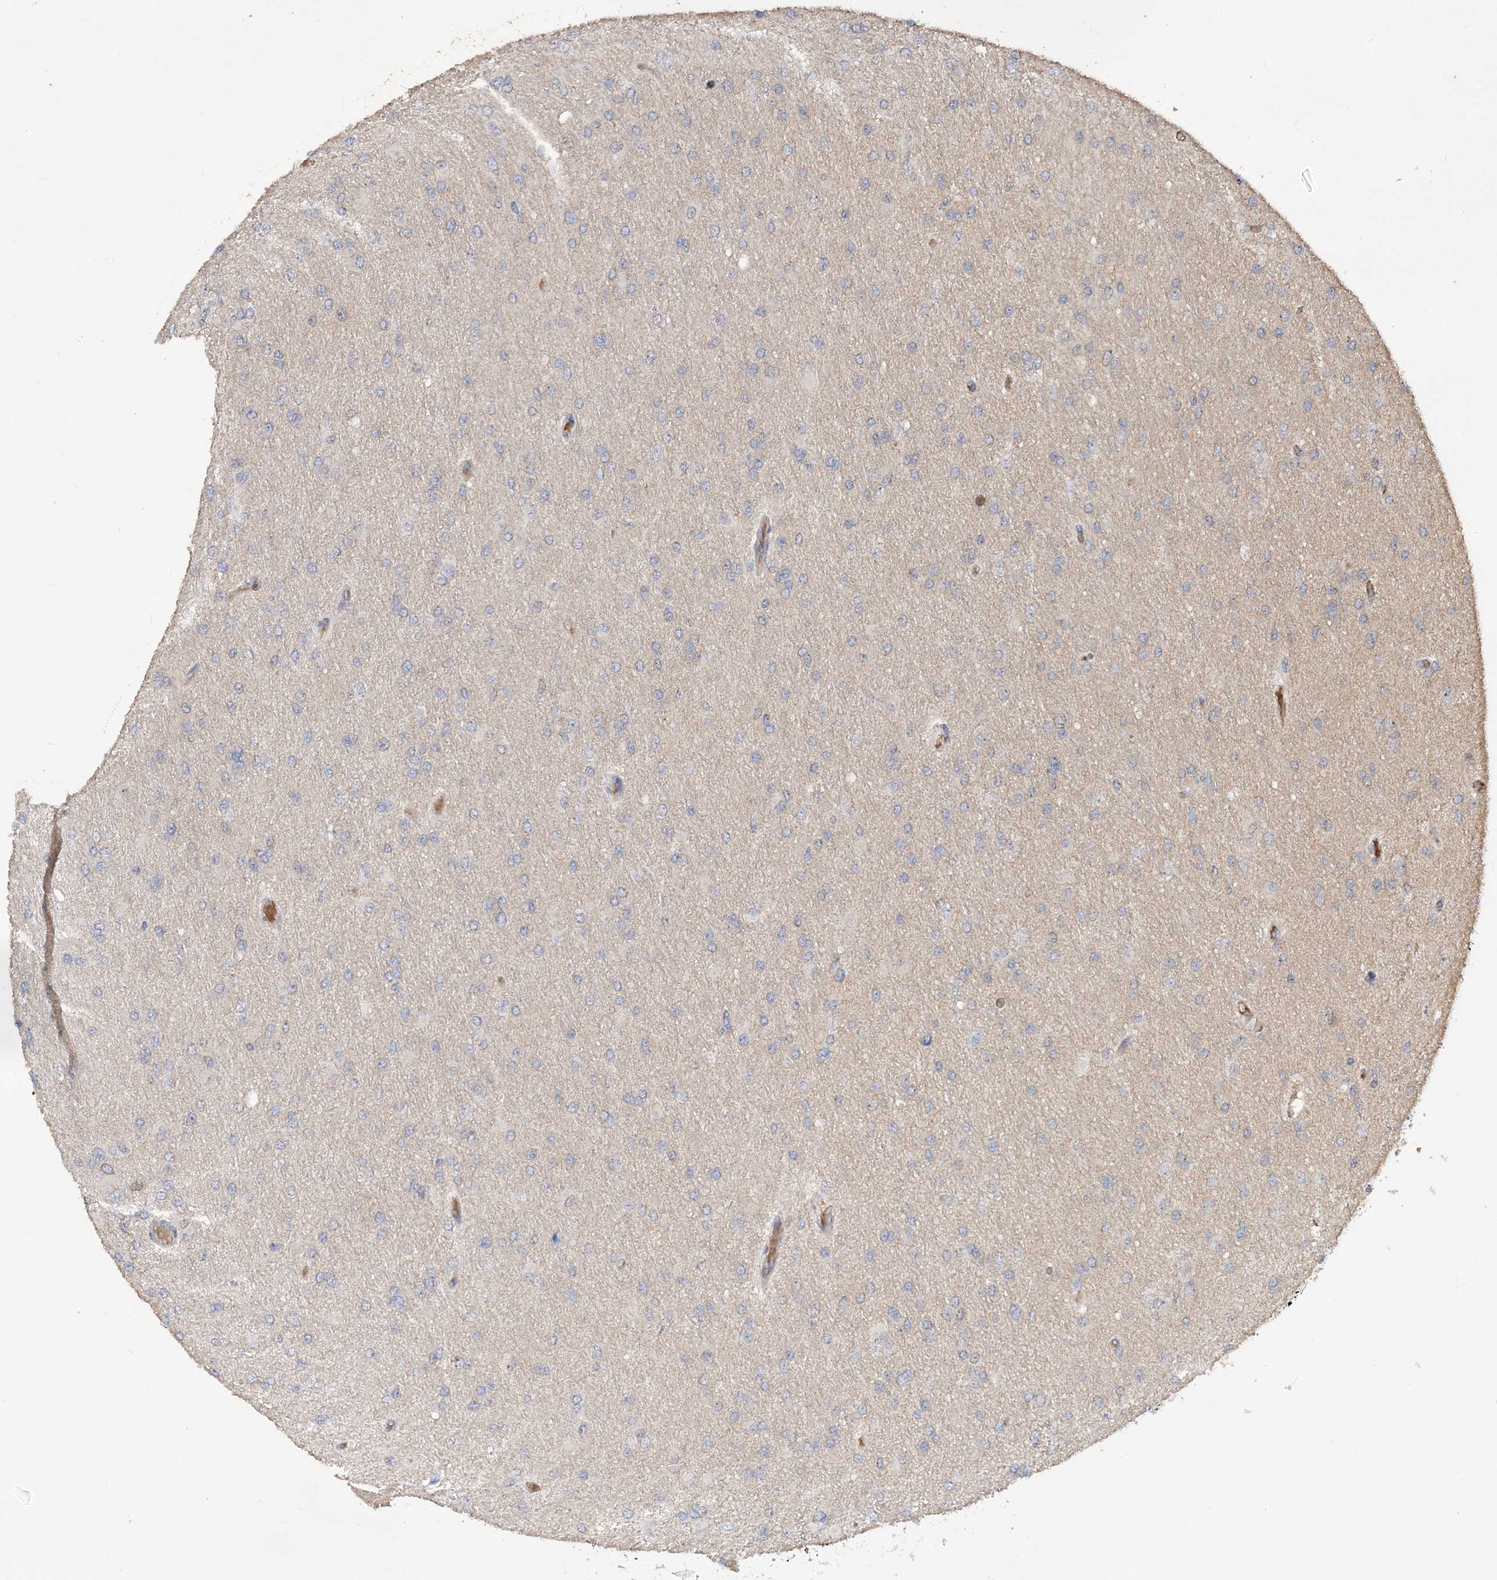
{"staining": {"intensity": "negative", "quantity": "none", "location": "none"}, "tissue": "glioma", "cell_type": "Tumor cells", "image_type": "cancer", "snomed": [{"axis": "morphology", "description": "Glioma, malignant, High grade"}, {"axis": "topography", "description": "Cerebral cortex"}], "caption": "Tumor cells are negative for brown protein staining in malignant glioma (high-grade).", "gene": "GRINA", "patient": {"sex": "female", "age": 36}}